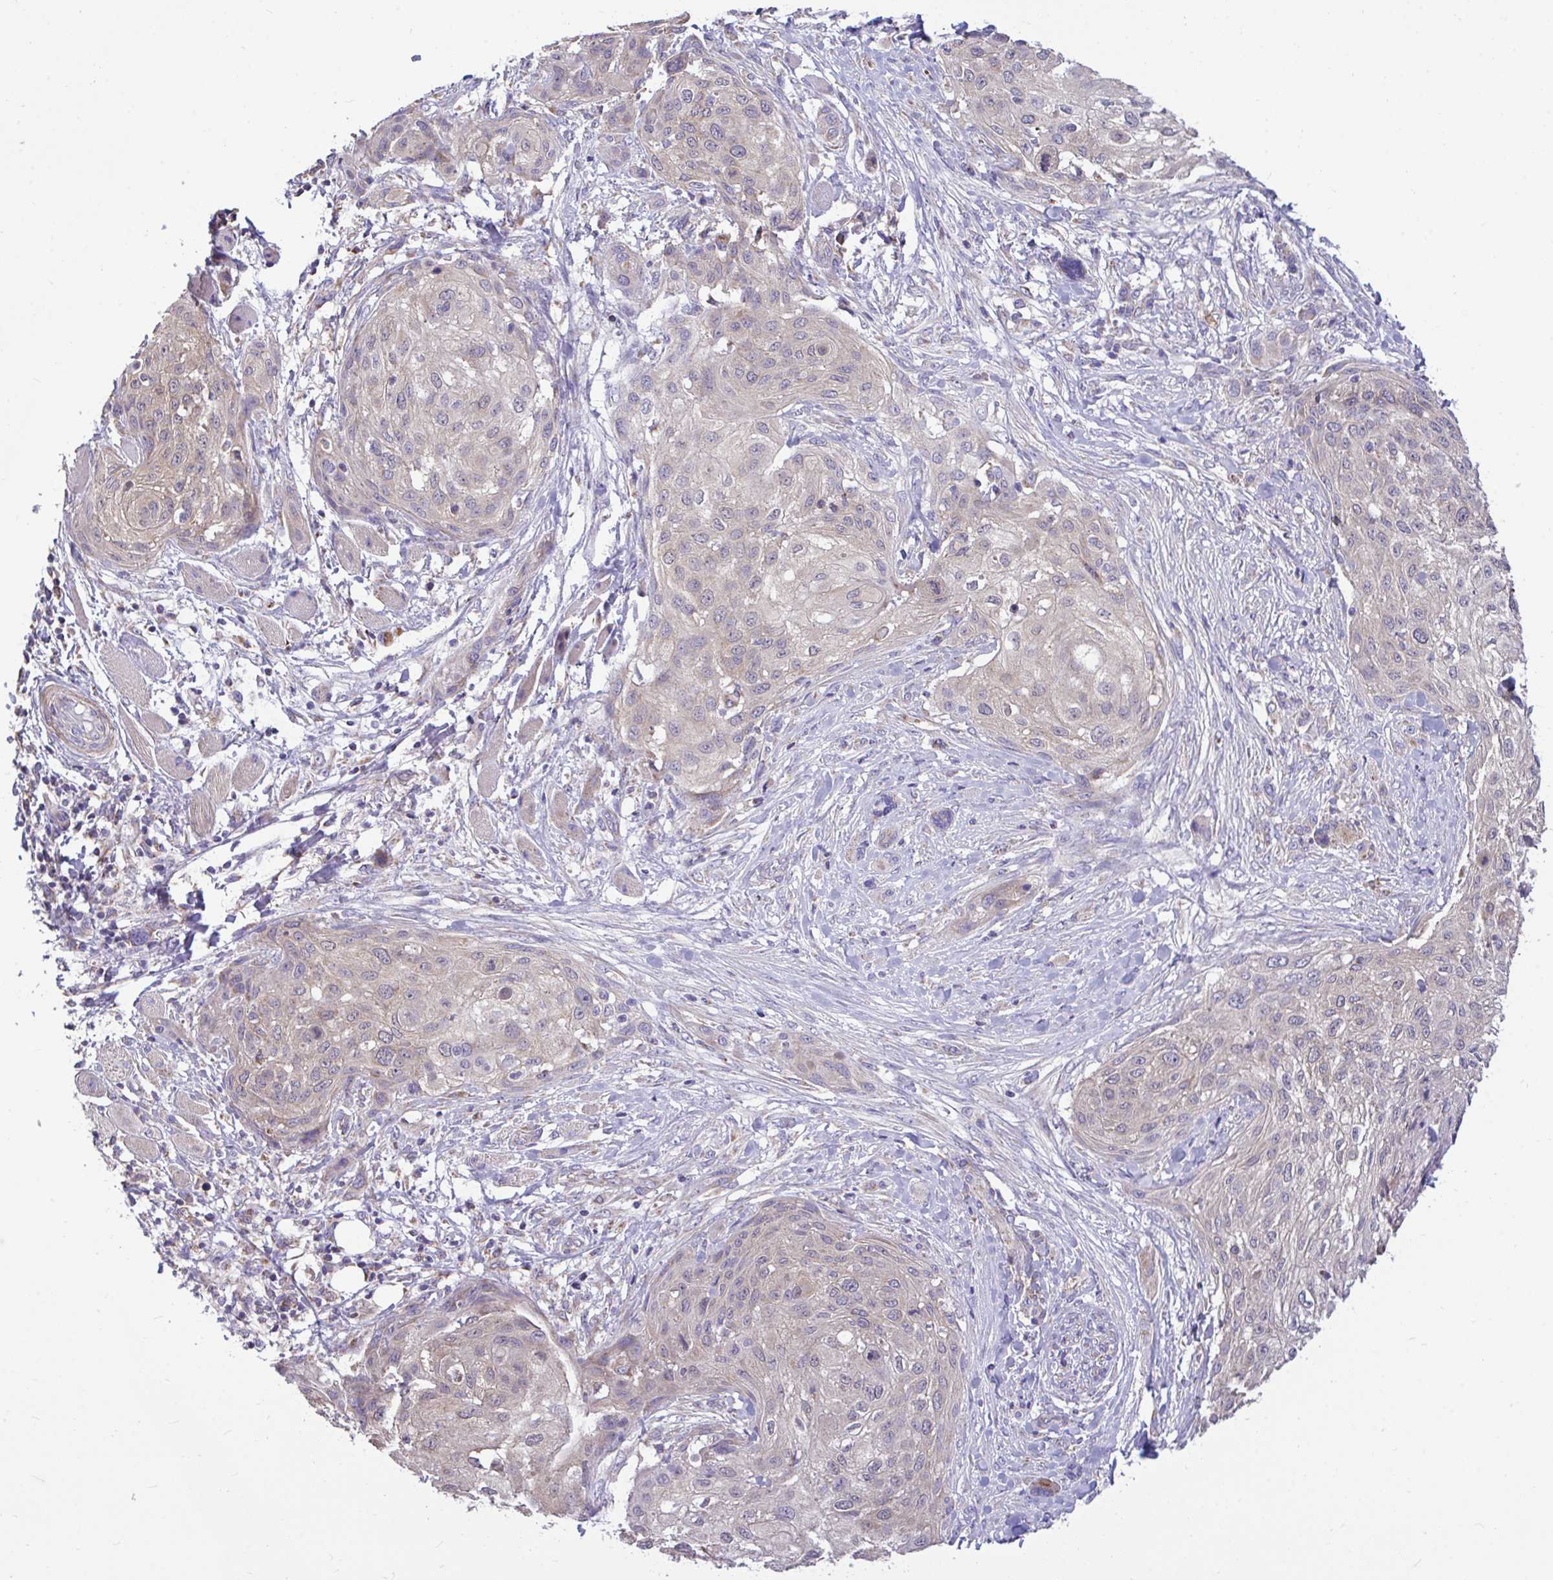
{"staining": {"intensity": "negative", "quantity": "none", "location": "none"}, "tissue": "skin cancer", "cell_type": "Tumor cells", "image_type": "cancer", "snomed": [{"axis": "morphology", "description": "Squamous cell carcinoma, NOS"}, {"axis": "topography", "description": "Skin"}], "caption": "A photomicrograph of skin cancer stained for a protein shows no brown staining in tumor cells.", "gene": "SARS2", "patient": {"sex": "female", "age": 87}}